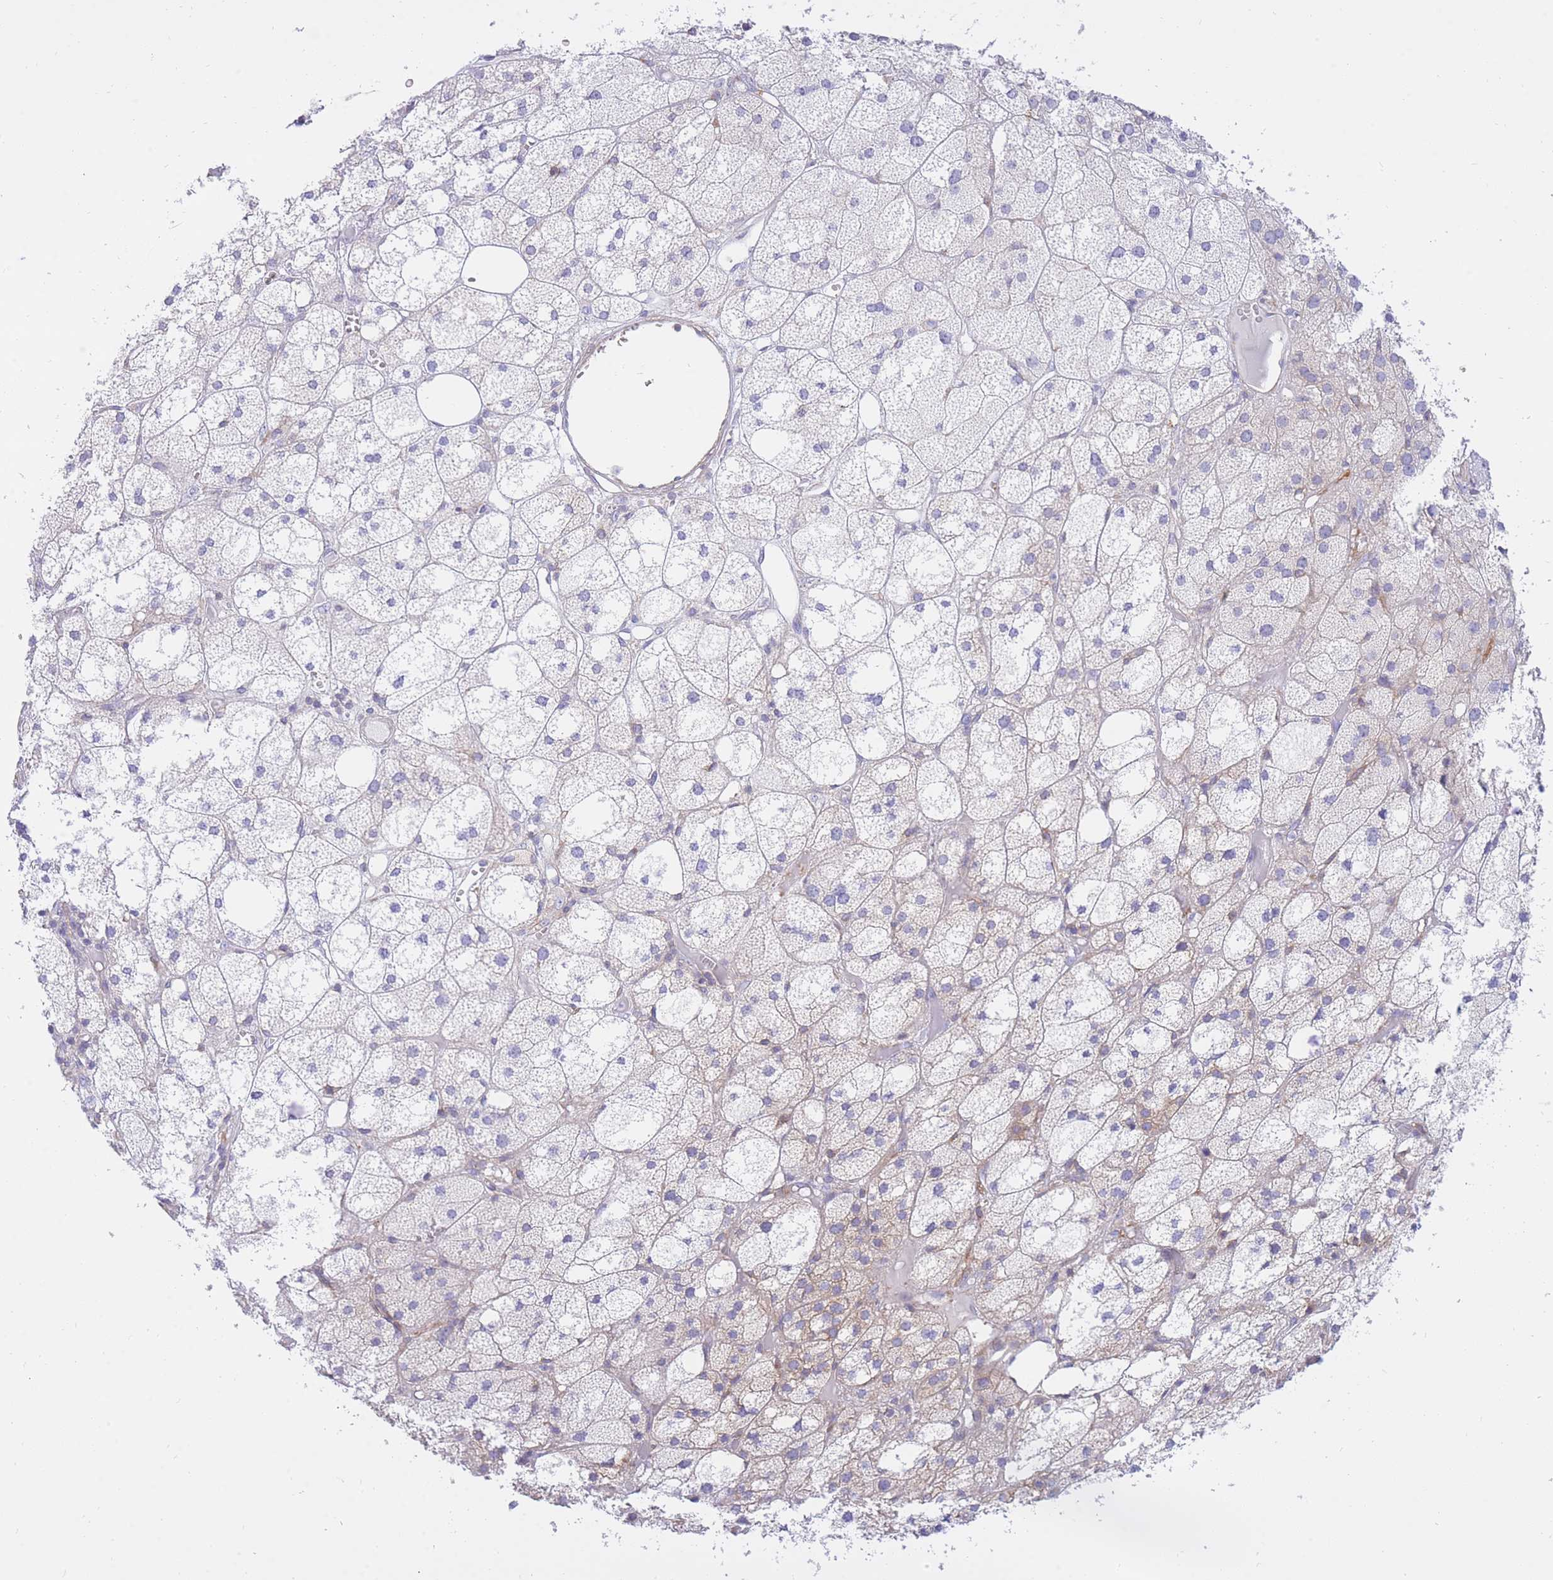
{"staining": {"intensity": "weak", "quantity": "<25%", "location": "cytoplasmic/membranous"}, "tissue": "adrenal gland", "cell_type": "Glandular cells", "image_type": "normal", "snomed": [{"axis": "morphology", "description": "Normal tissue, NOS"}, {"axis": "topography", "description": "Adrenal gland"}], "caption": "Immunohistochemistry of unremarkable adrenal gland demonstrates no positivity in glandular cells.", "gene": "REM1", "patient": {"sex": "female", "age": 61}}